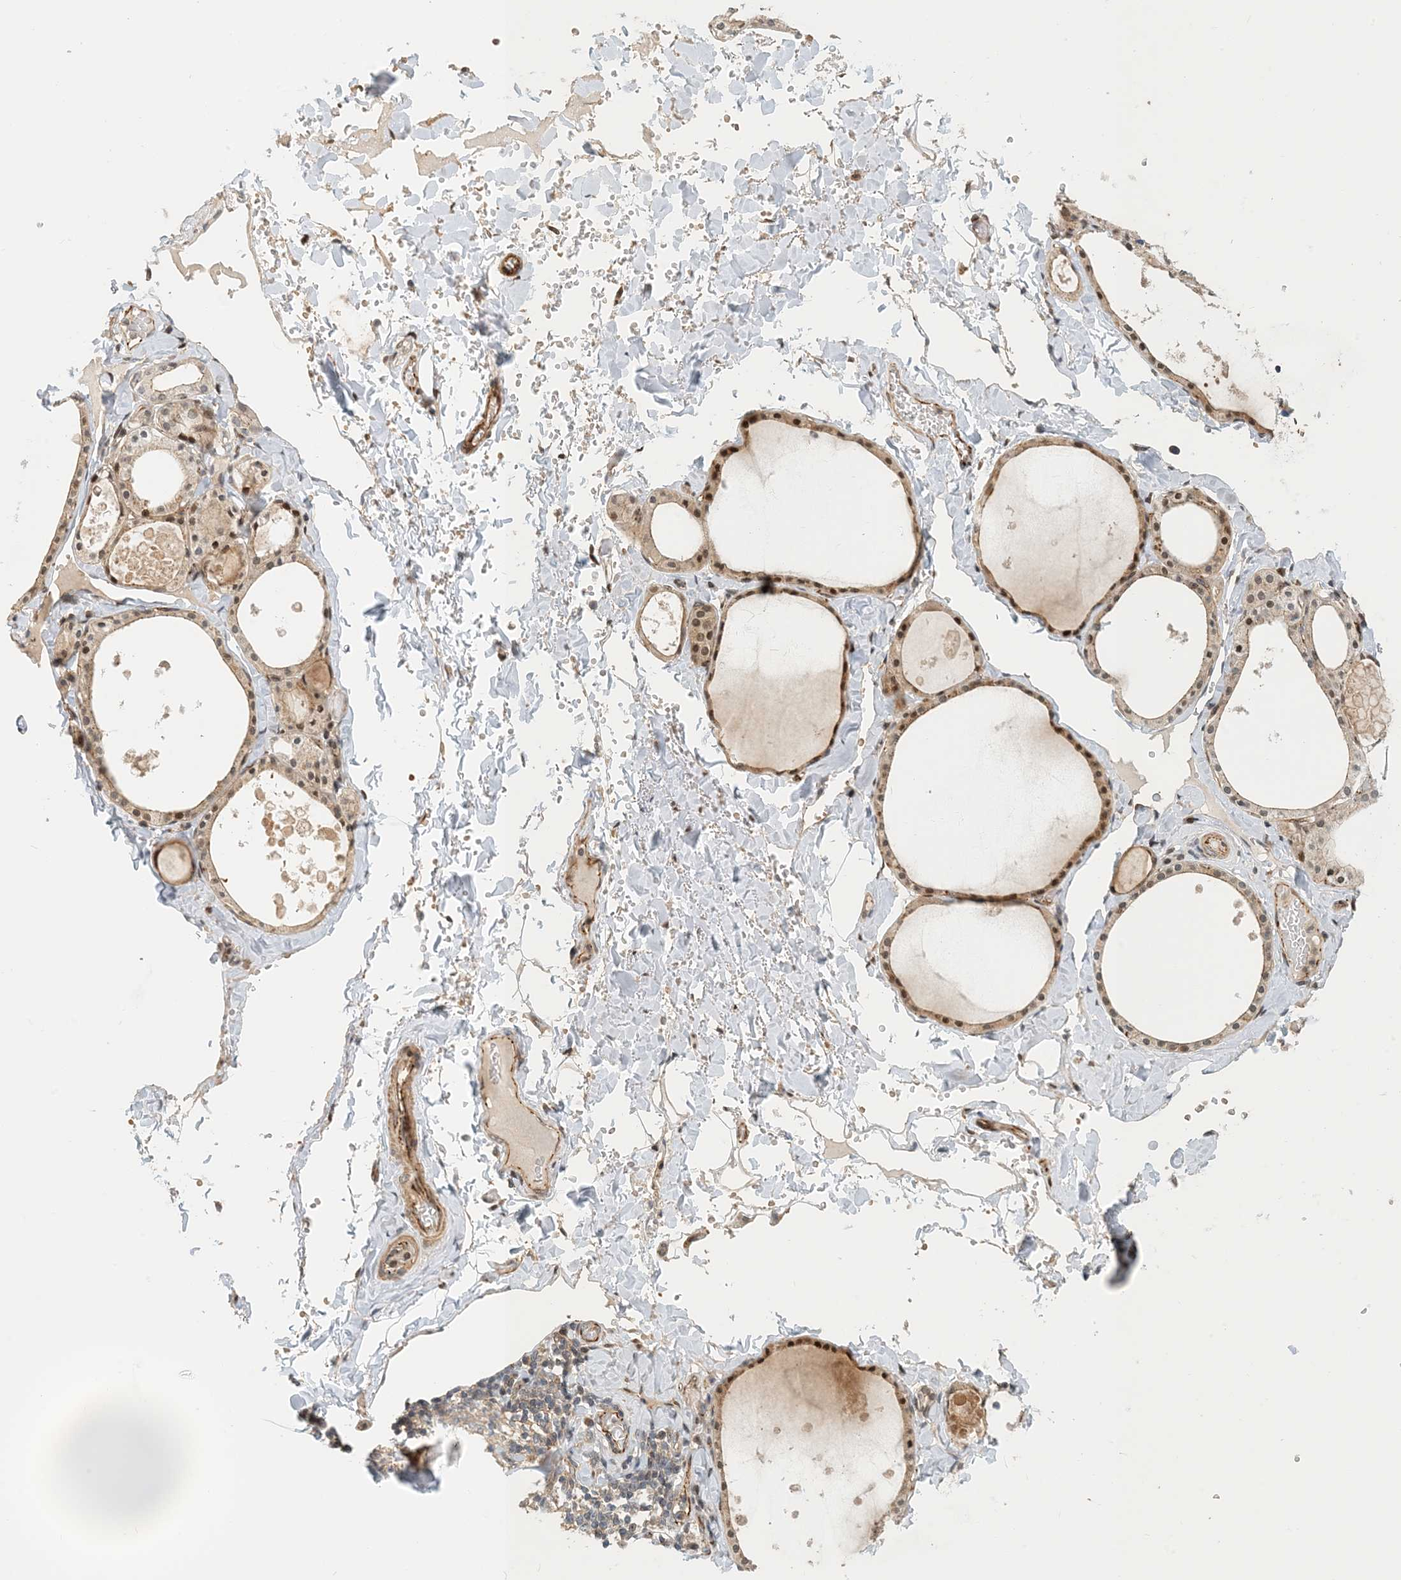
{"staining": {"intensity": "moderate", "quantity": "25%-75%", "location": "cytoplasmic/membranous,nuclear"}, "tissue": "thyroid gland", "cell_type": "Glandular cells", "image_type": "normal", "snomed": [{"axis": "morphology", "description": "Normal tissue, NOS"}, {"axis": "topography", "description": "Thyroid gland"}], "caption": "A medium amount of moderate cytoplasmic/membranous,nuclear staining is present in about 25%-75% of glandular cells in benign thyroid gland.", "gene": "MAPKBP1", "patient": {"sex": "male", "age": 56}}